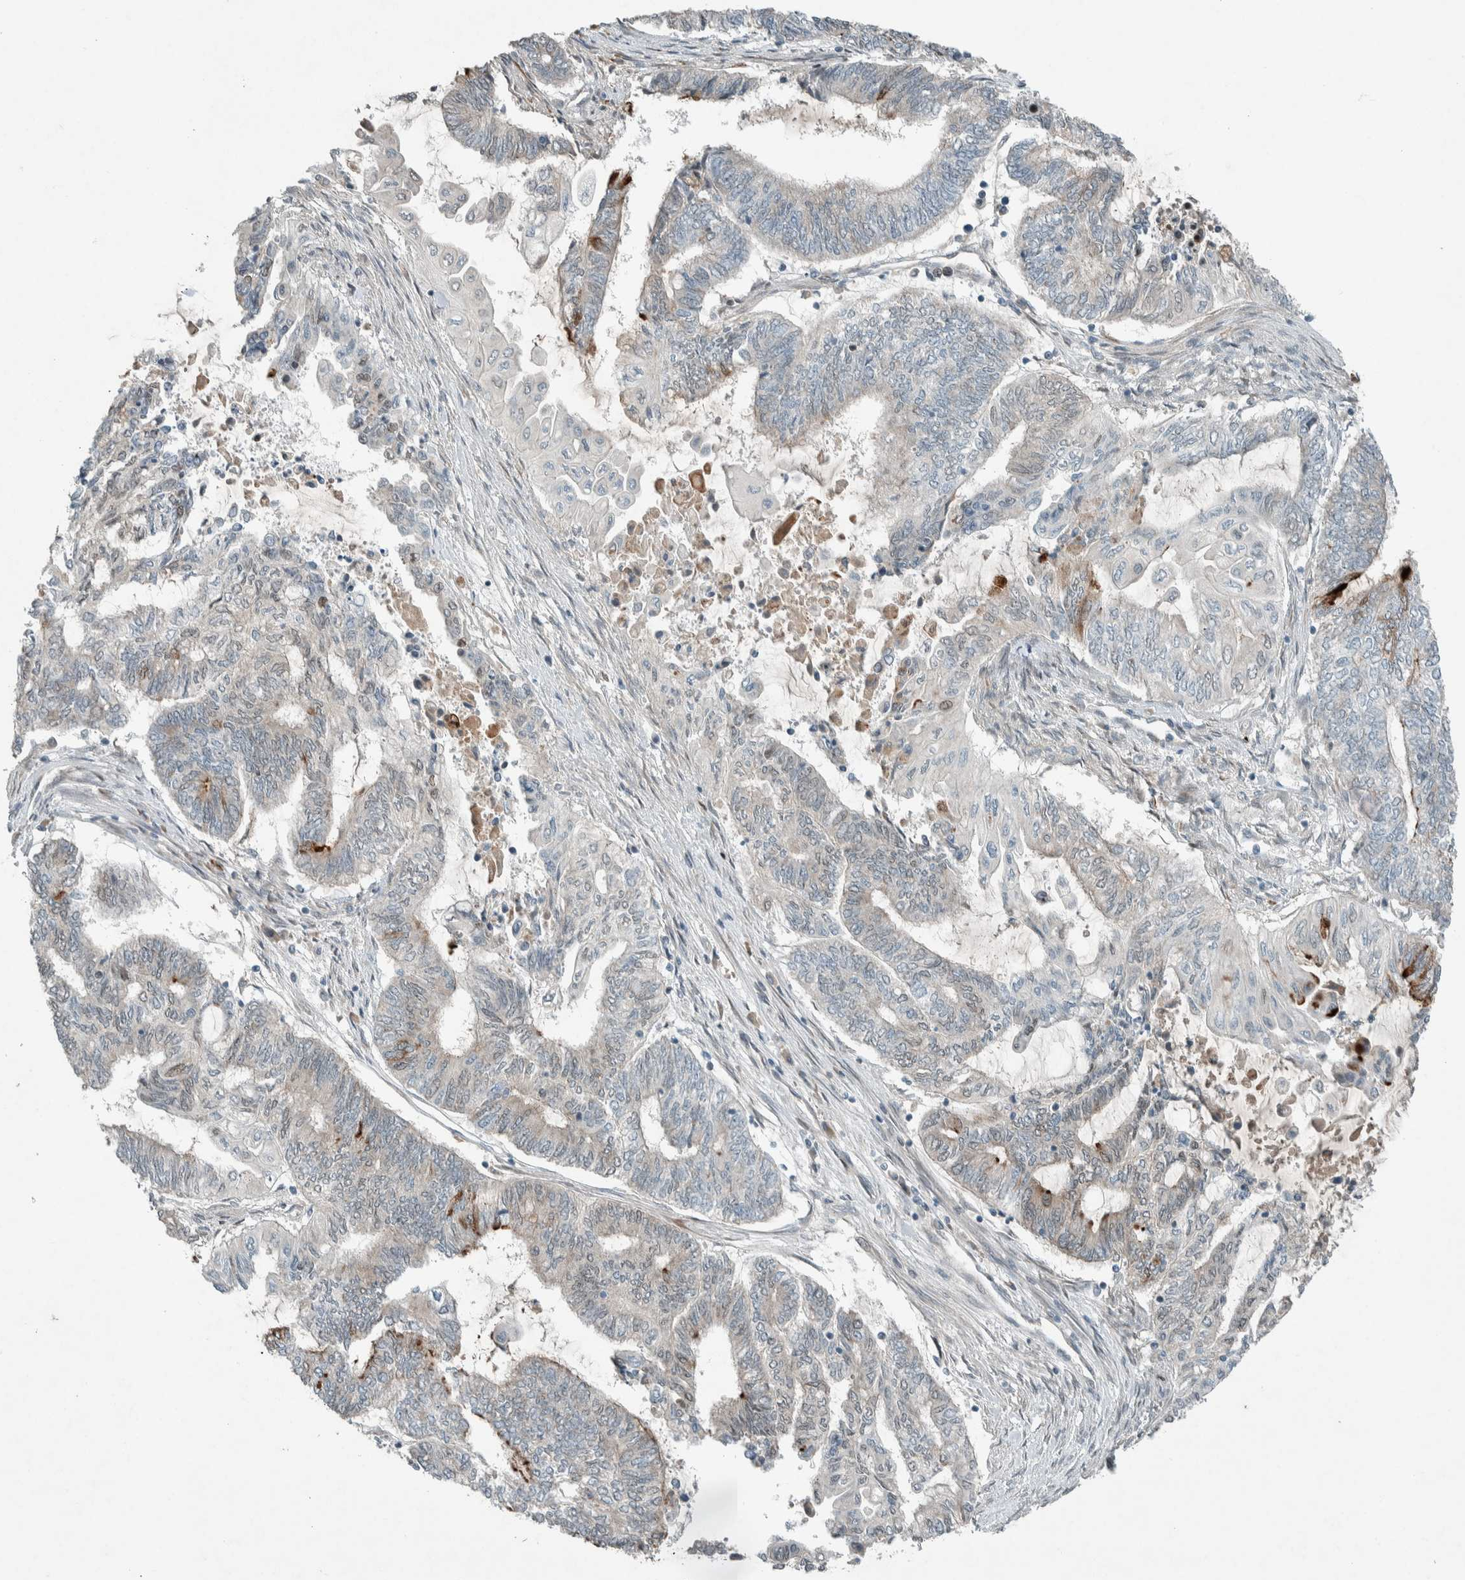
{"staining": {"intensity": "moderate", "quantity": "<25%", "location": "cytoplasmic/membranous"}, "tissue": "endometrial cancer", "cell_type": "Tumor cells", "image_type": "cancer", "snomed": [{"axis": "morphology", "description": "Adenocarcinoma, NOS"}, {"axis": "topography", "description": "Uterus"}, {"axis": "topography", "description": "Endometrium"}], "caption": "Endometrial cancer (adenocarcinoma) stained for a protein (brown) exhibits moderate cytoplasmic/membranous positive expression in approximately <25% of tumor cells.", "gene": "CERCAM", "patient": {"sex": "female", "age": 70}}